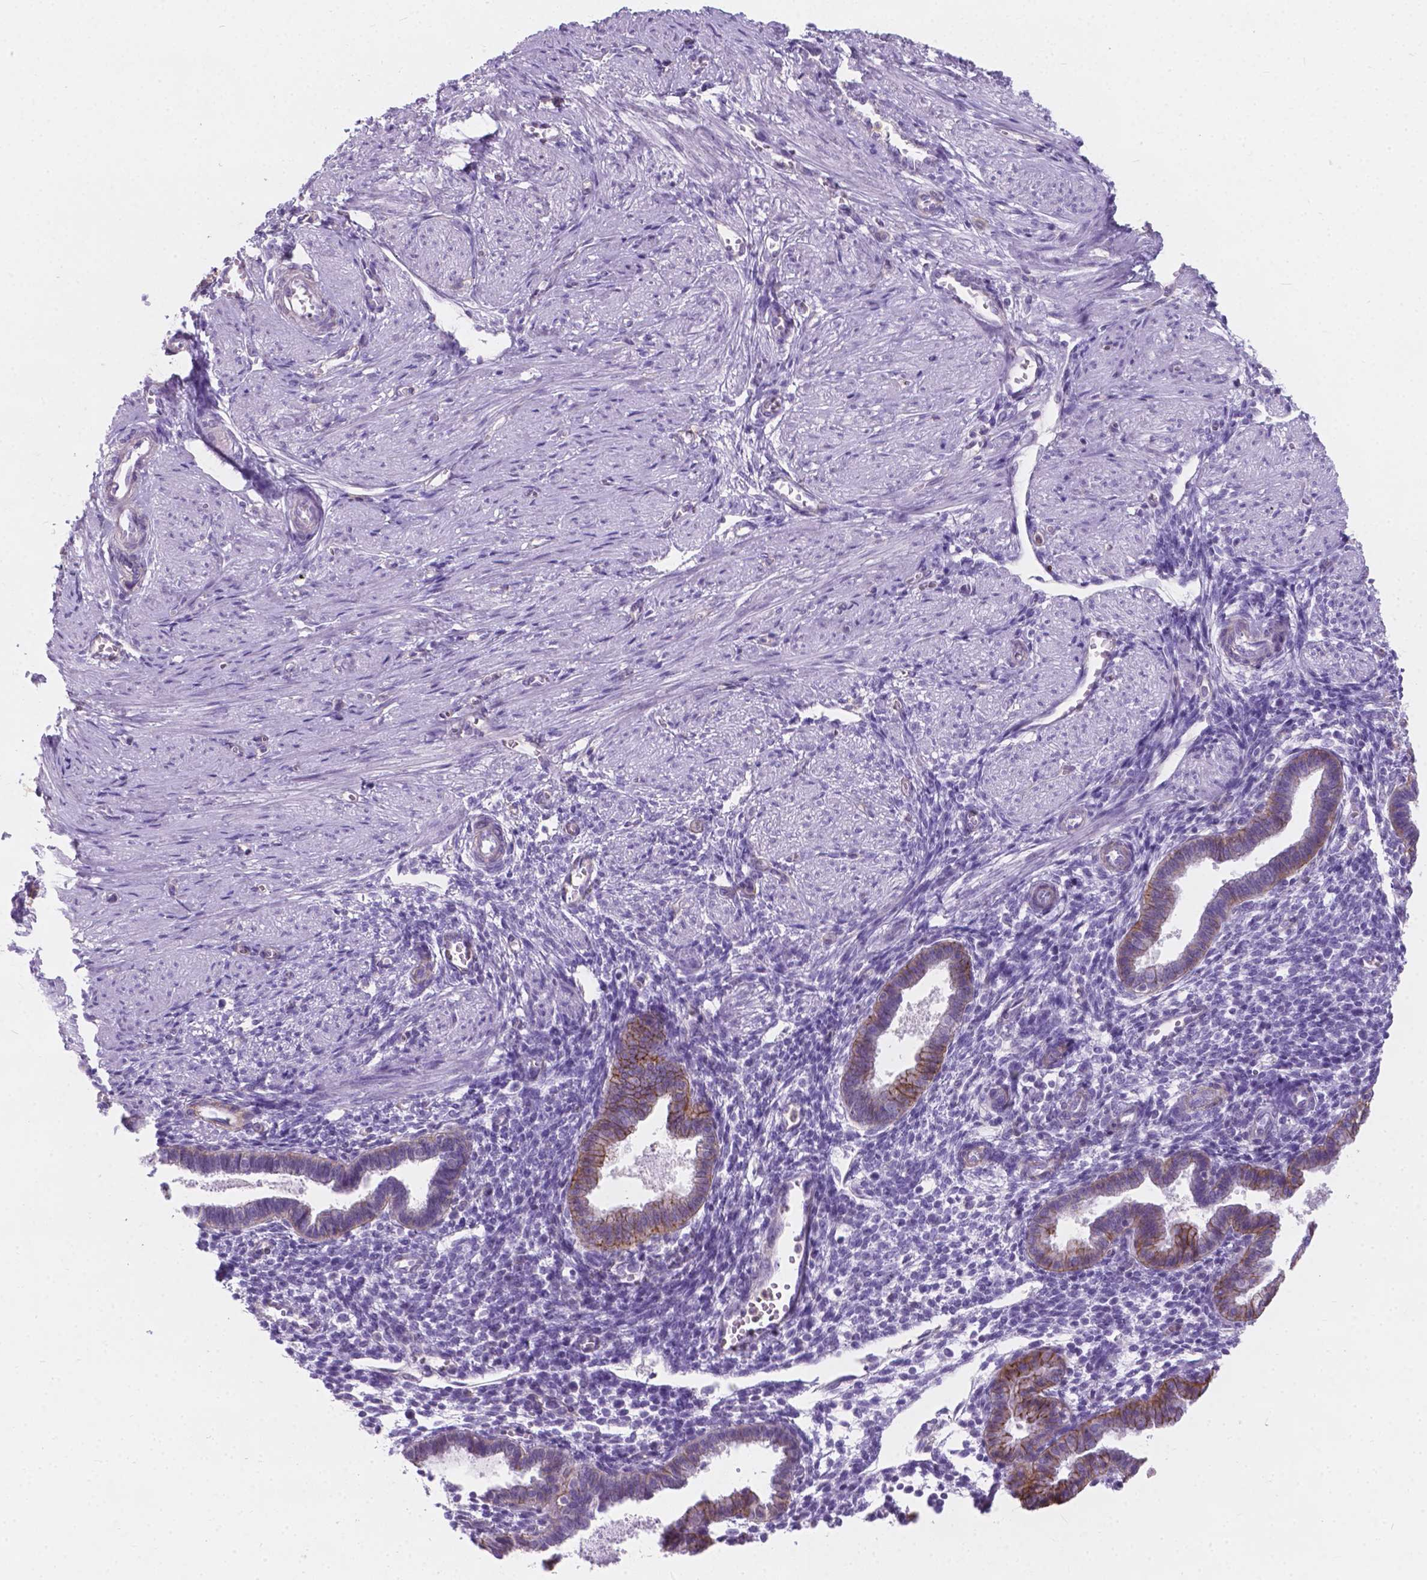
{"staining": {"intensity": "negative", "quantity": "none", "location": "none"}, "tissue": "endometrium", "cell_type": "Cells in endometrial stroma", "image_type": "normal", "snomed": [{"axis": "morphology", "description": "Normal tissue, NOS"}, {"axis": "topography", "description": "Endometrium"}], "caption": "High power microscopy photomicrograph of an IHC image of unremarkable endometrium, revealing no significant expression in cells in endometrial stroma.", "gene": "KIAA0040", "patient": {"sex": "female", "age": 37}}